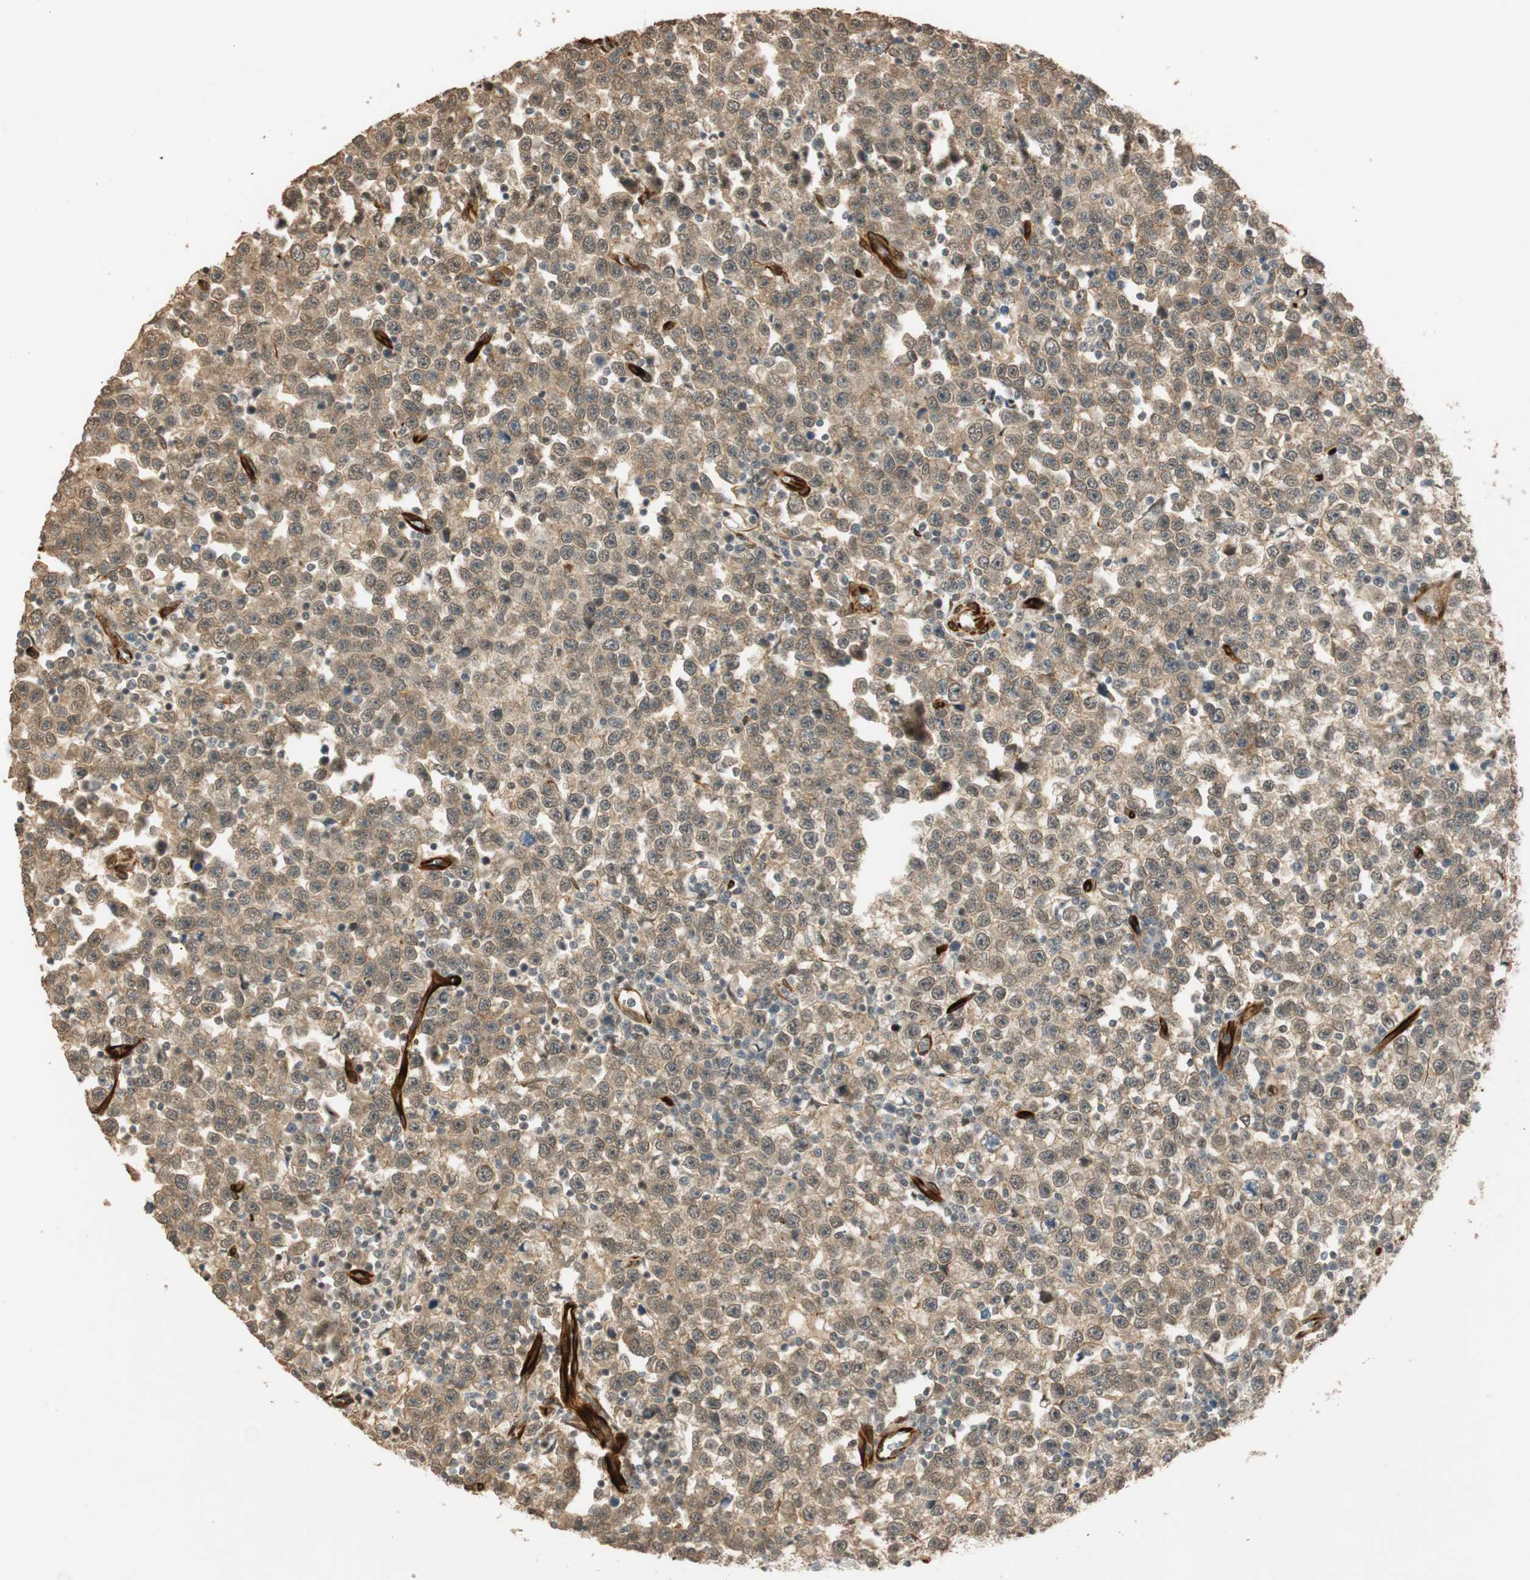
{"staining": {"intensity": "weak", "quantity": ">75%", "location": "cytoplasmic/membranous"}, "tissue": "testis cancer", "cell_type": "Tumor cells", "image_type": "cancer", "snomed": [{"axis": "morphology", "description": "Seminoma, NOS"}, {"axis": "topography", "description": "Testis"}], "caption": "Brown immunohistochemical staining in human testis cancer (seminoma) shows weak cytoplasmic/membranous staining in approximately >75% of tumor cells.", "gene": "NES", "patient": {"sex": "male", "age": 43}}